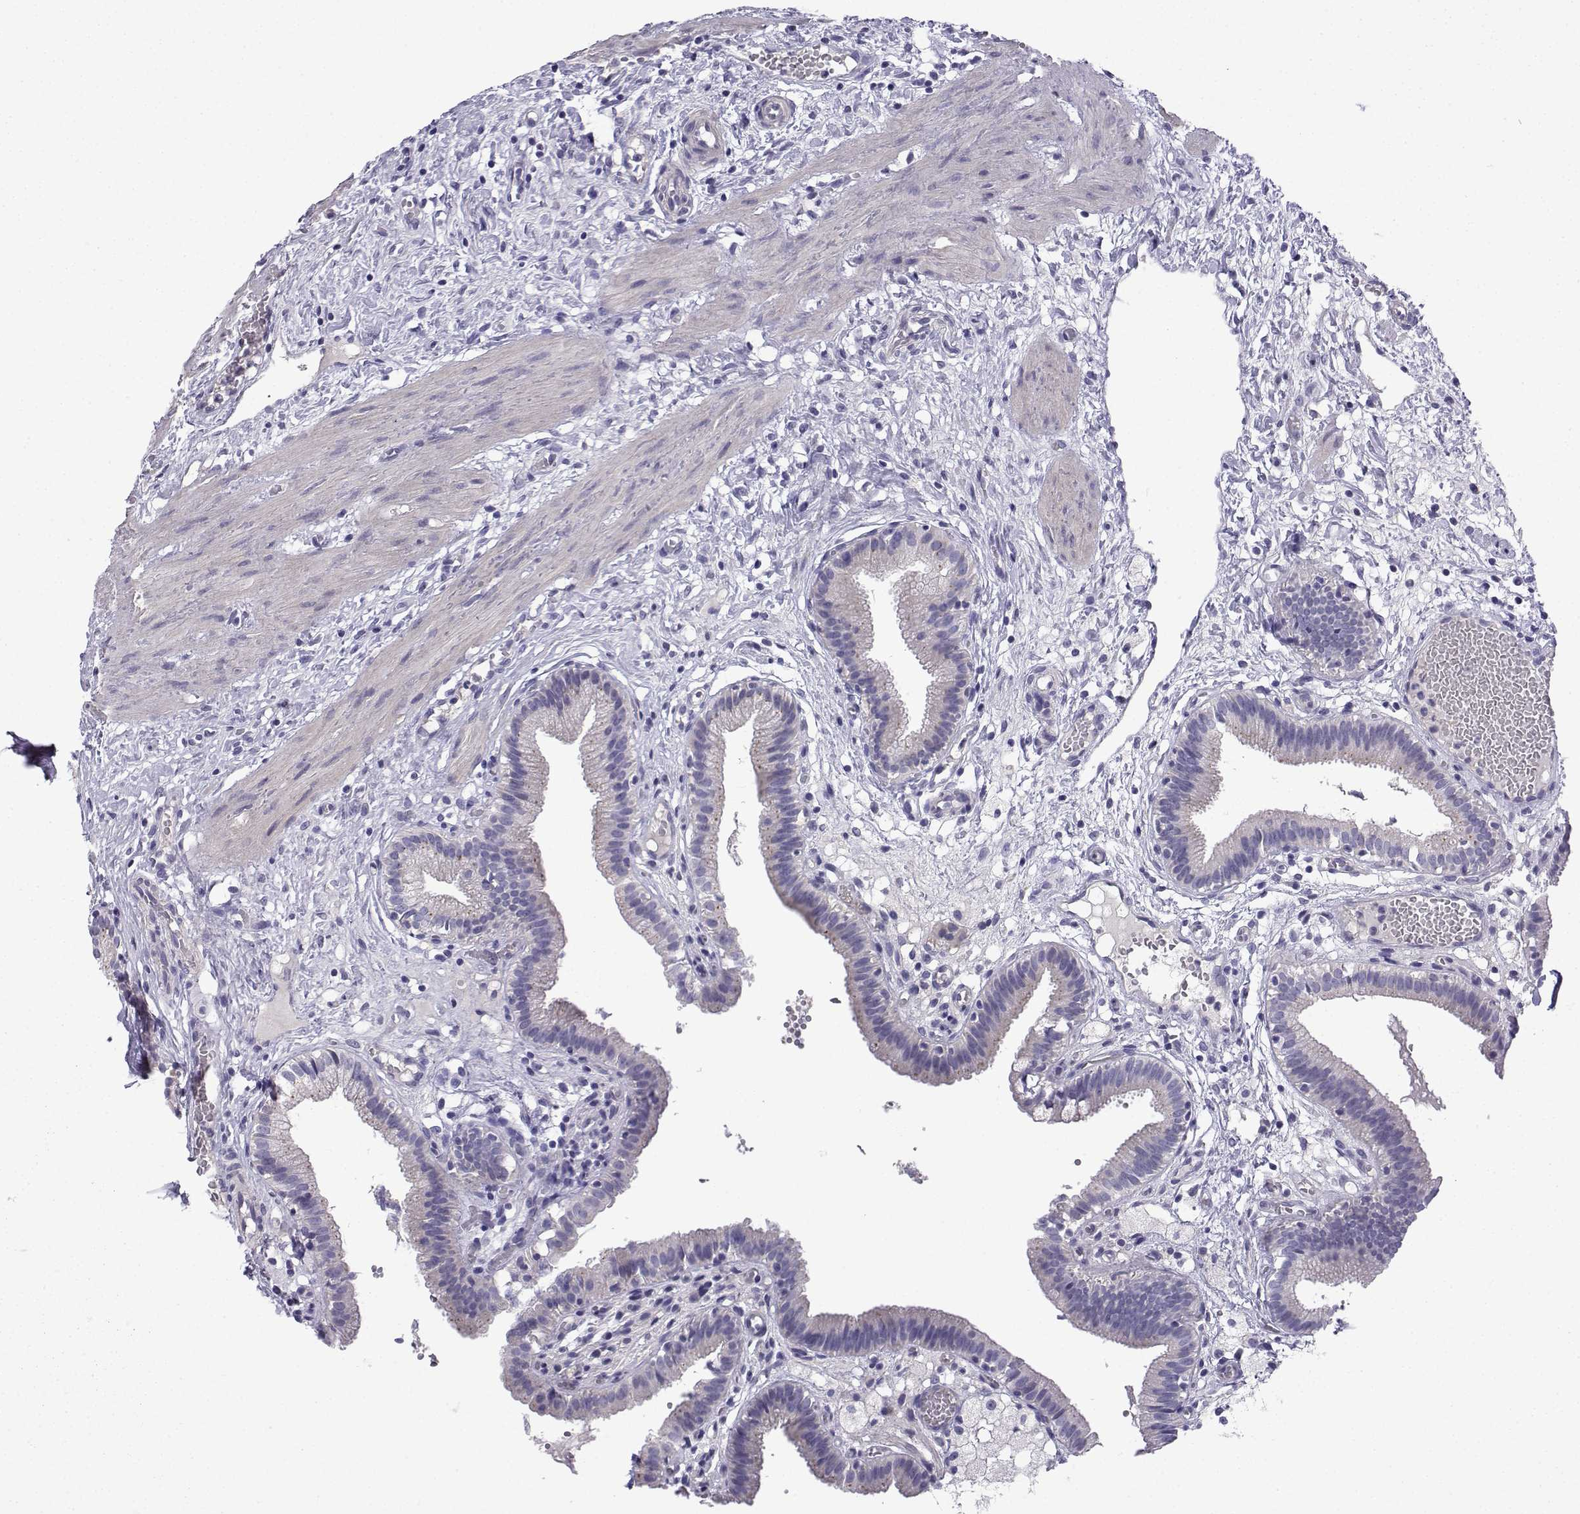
{"staining": {"intensity": "negative", "quantity": "none", "location": "none"}, "tissue": "gallbladder", "cell_type": "Glandular cells", "image_type": "normal", "snomed": [{"axis": "morphology", "description": "Normal tissue, NOS"}, {"axis": "topography", "description": "Gallbladder"}], "caption": "Immunohistochemistry (IHC) of unremarkable human gallbladder demonstrates no staining in glandular cells. (Brightfield microscopy of DAB immunohistochemistry (IHC) at high magnification).", "gene": "SPACA7", "patient": {"sex": "female", "age": 24}}